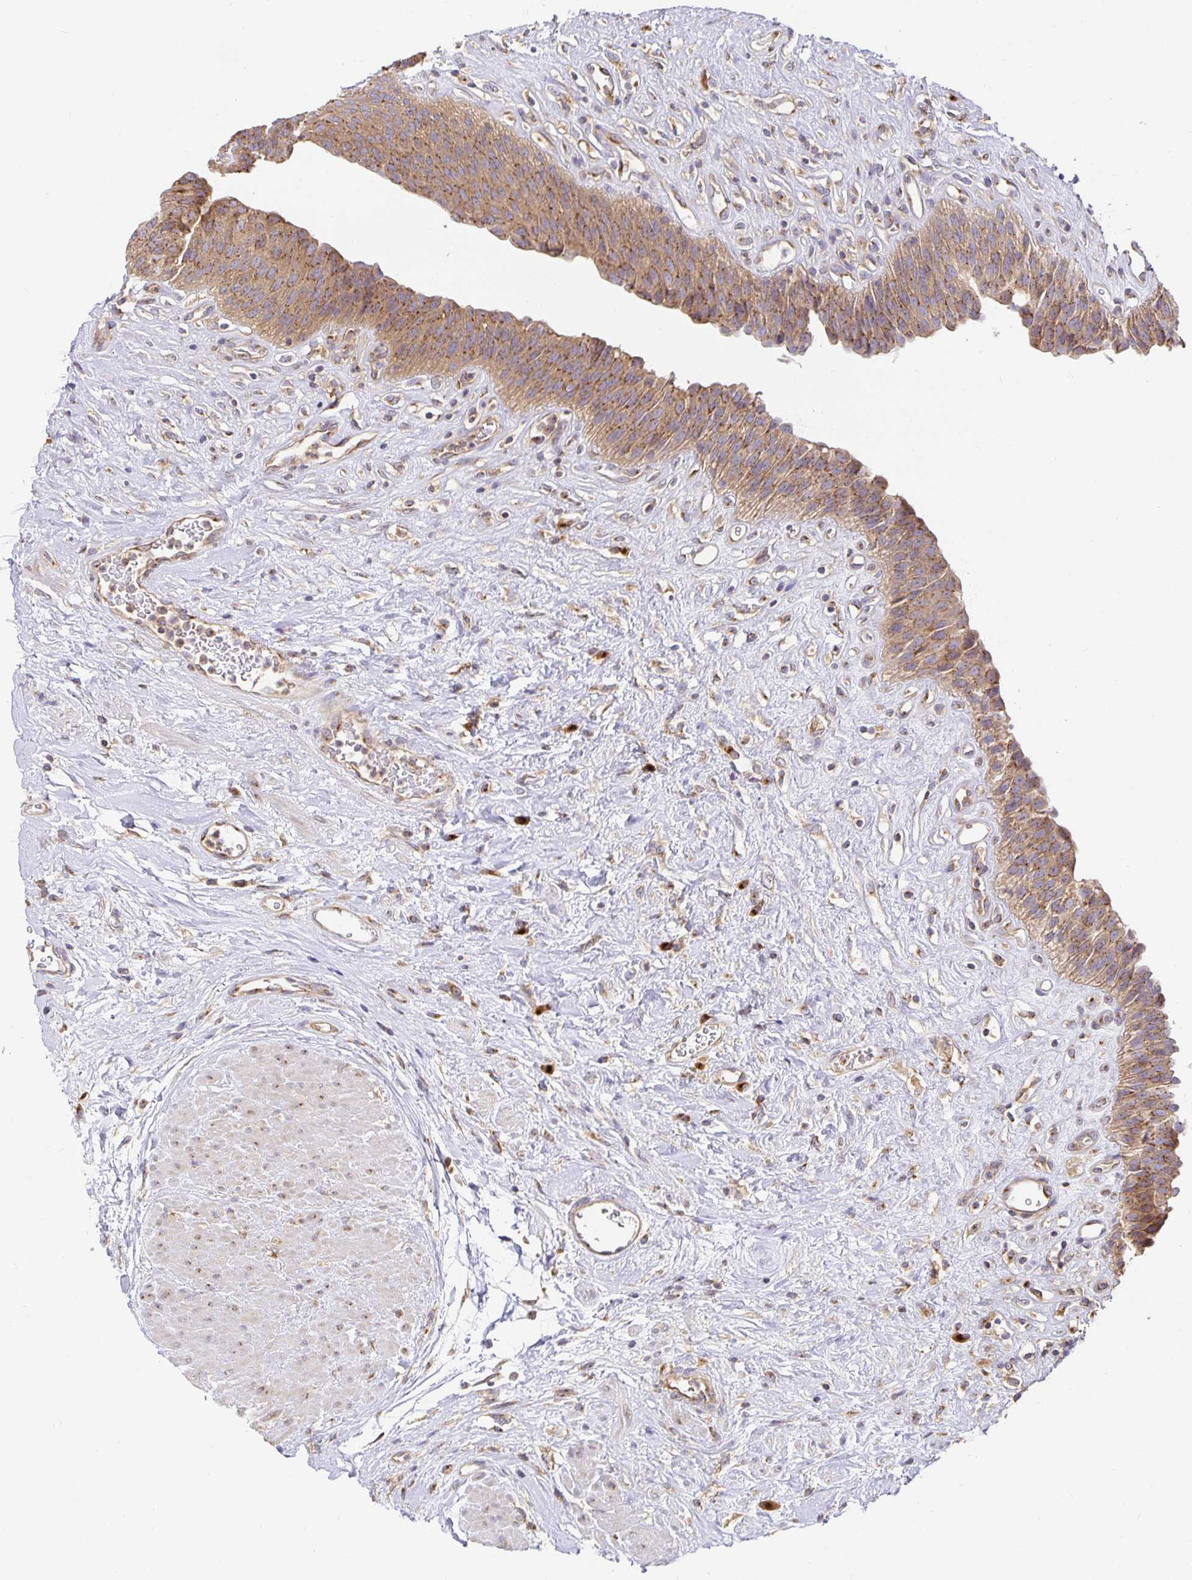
{"staining": {"intensity": "moderate", "quantity": ">75%", "location": "cytoplasmic/membranous"}, "tissue": "urinary bladder", "cell_type": "Urothelial cells", "image_type": "normal", "snomed": [{"axis": "morphology", "description": "Normal tissue, NOS"}, {"axis": "topography", "description": "Urinary bladder"}], "caption": "A medium amount of moderate cytoplasmic/membranous expression is appreciated in about >75% of urothelial cells in normal urinary bladder.", "gene": "USO1", "patient": {"sex": "female", "age": 56}}